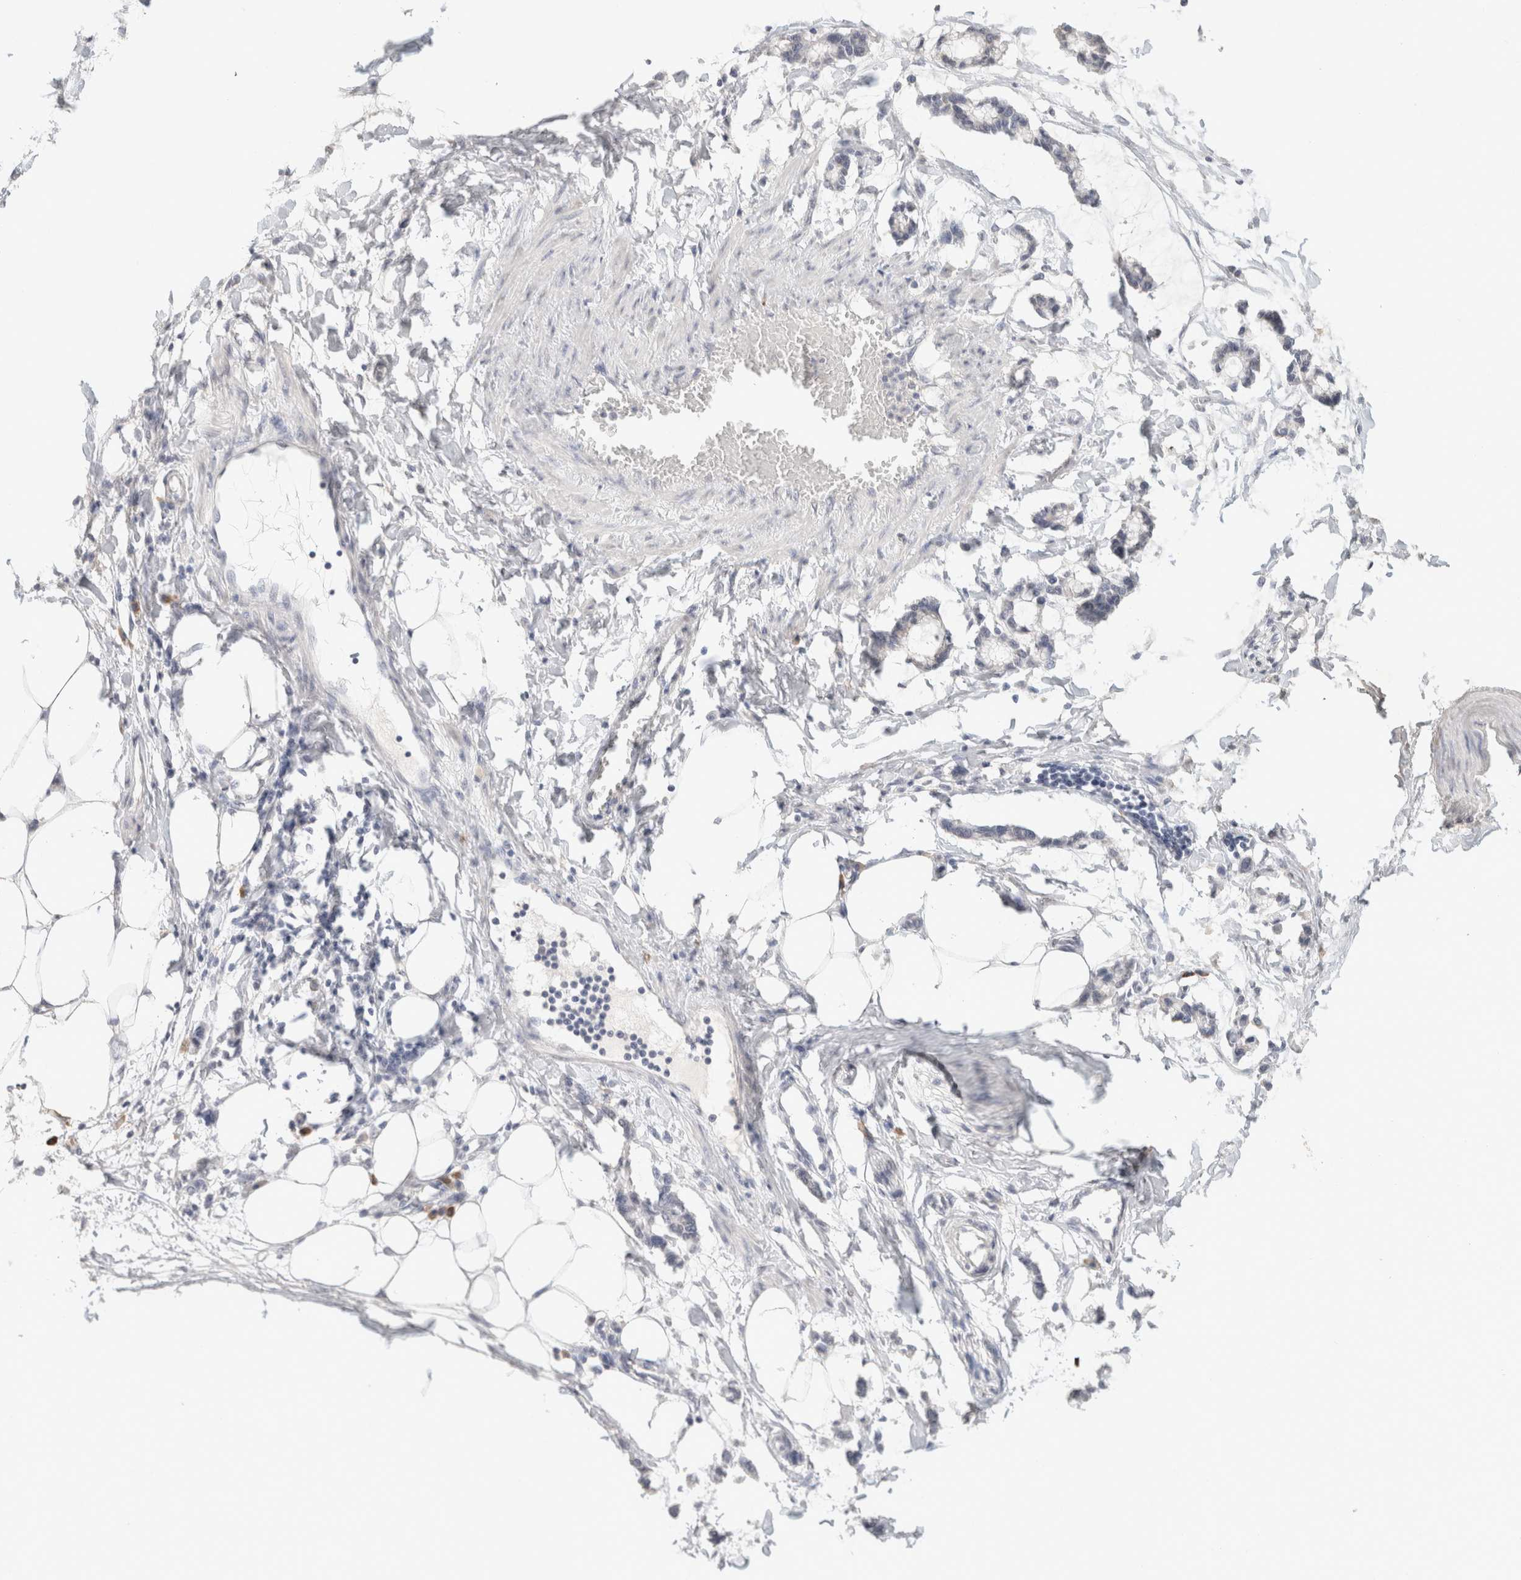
{"staining": {"intensity": "negative", "quantity": "none", "location": "none"}, "tissue": "adipose tissue", "cell_type": "Adipocytes", "image_type": "normal", "snomed": [{"axis": "morphology", "description": "Normal tissue, NOS"}, {"axis": "morphology", "description": "Adenocarcinoma, NOS"}, {"axis": "topography", "description": "Colon"}, {"axis": "topography", "description": "Peripheral nerve tissue"}], "caption": "Adipose tissue was stained to show a protein in brown. There is no significant staining in adipocytes. (Stains: DAB immunohistochemistry with hematoxylin counter stain, Microscopy: brightfield microscopy at high magnification).", "gene": "CD80", "patient": {"sex": "male", "age": 14}}